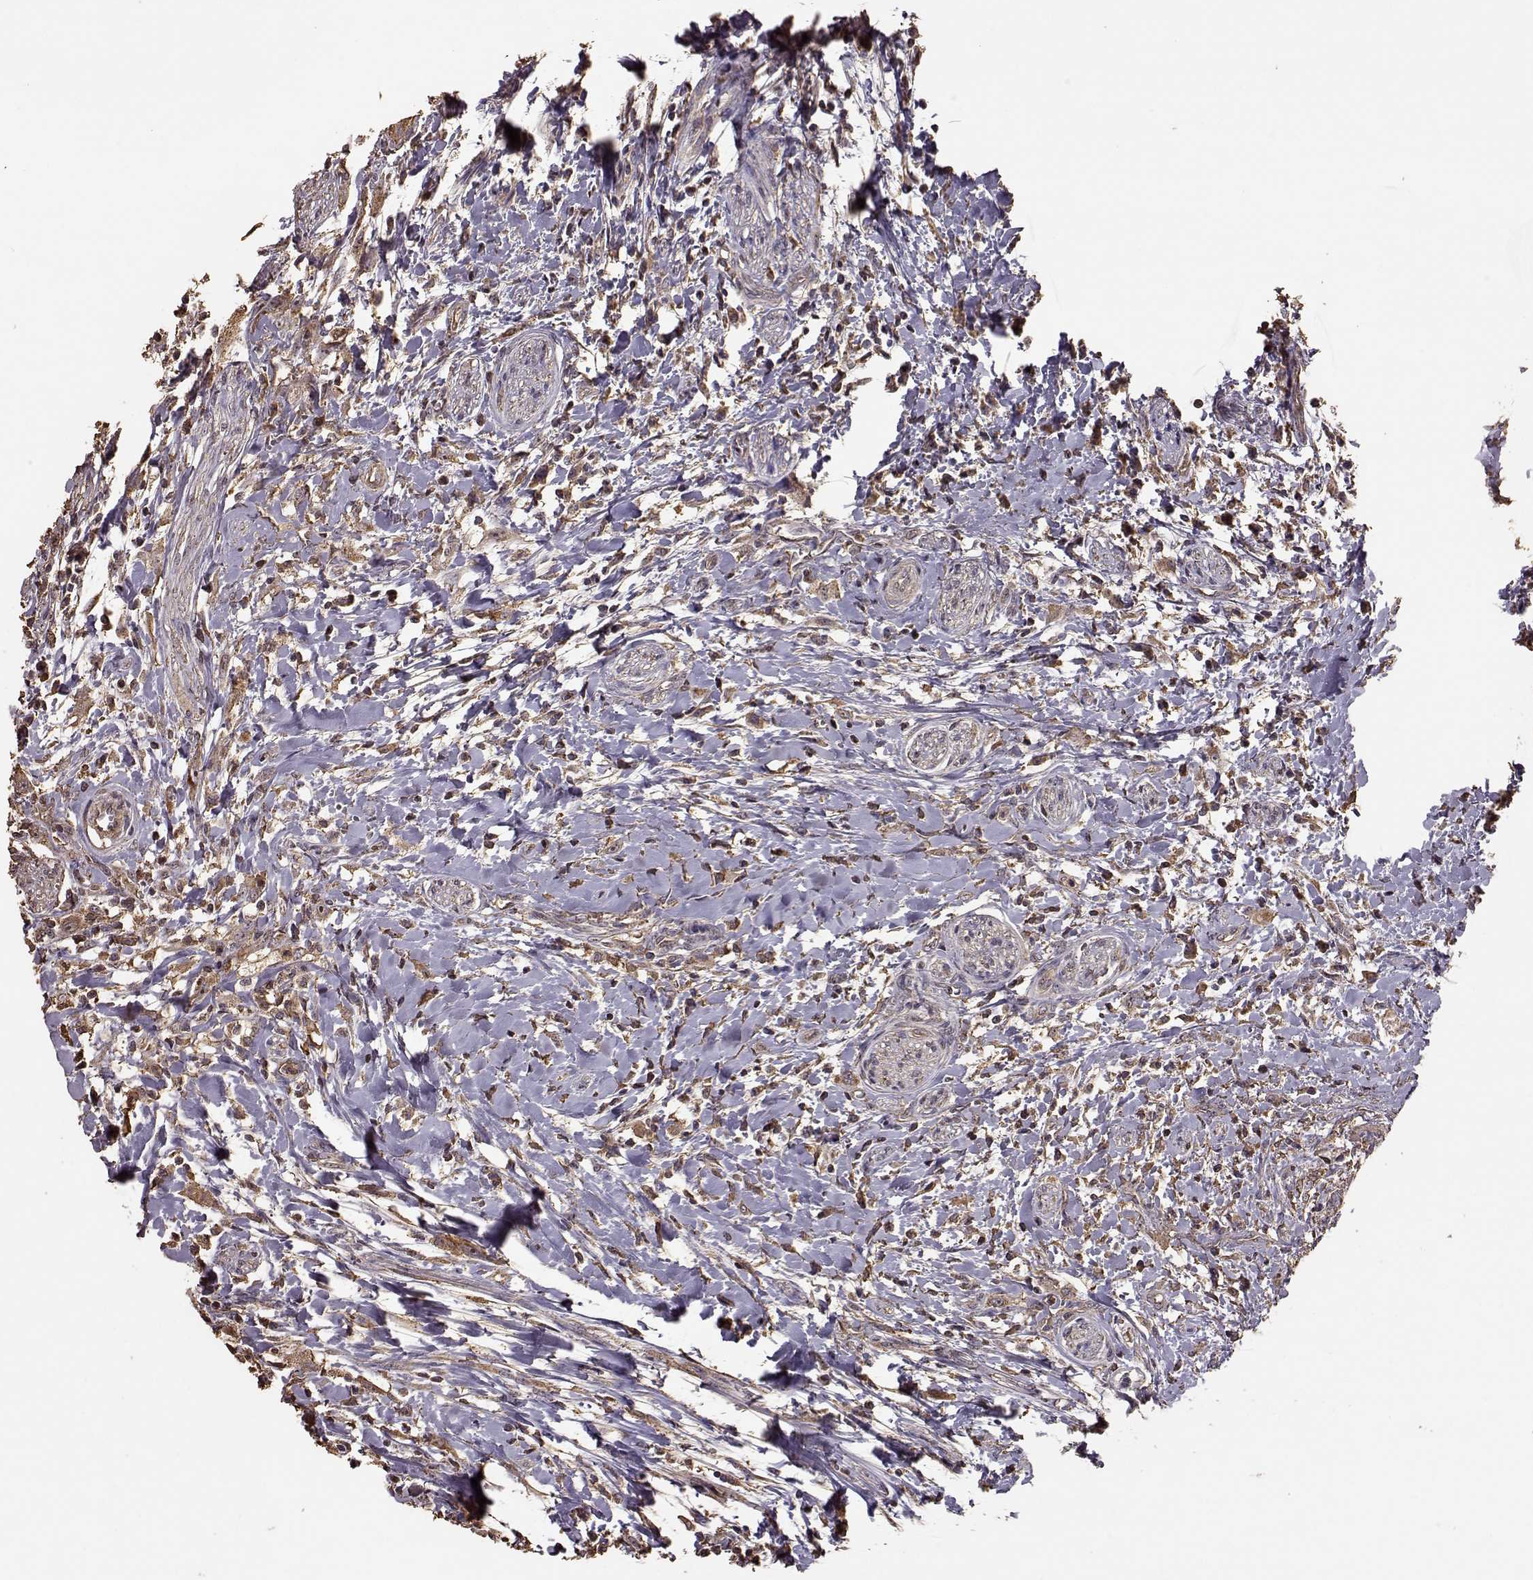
{"staining": {"intensity": "moderate", "quantity": "25%-75%", "location": "cytoplasmic/membranous"}, "tissue": "head and neck cancer", "cell_type": "Tumor cells", "image_type": "cancer", "snomed": [{"axis": "morphology", "description": "Squamous cell carcinoma, NOS"}, {"axis": "morphology", "description": "Squamous cell carcinoma, metastatic, NOS"}, {"axis": "topography", "description": "Oral tissue"}, {"axis": "topography", "description": "Head-Neck"}], "caption": "Head and neck metastatic squamous cell carcinoma stained with a brown dye exhibits moderate cytoplasmic/membranous positive positivity in about 25%-75% of tumor cells.", "gene": "PTGES2", "patient": {"sex": "female", "age": 85}}